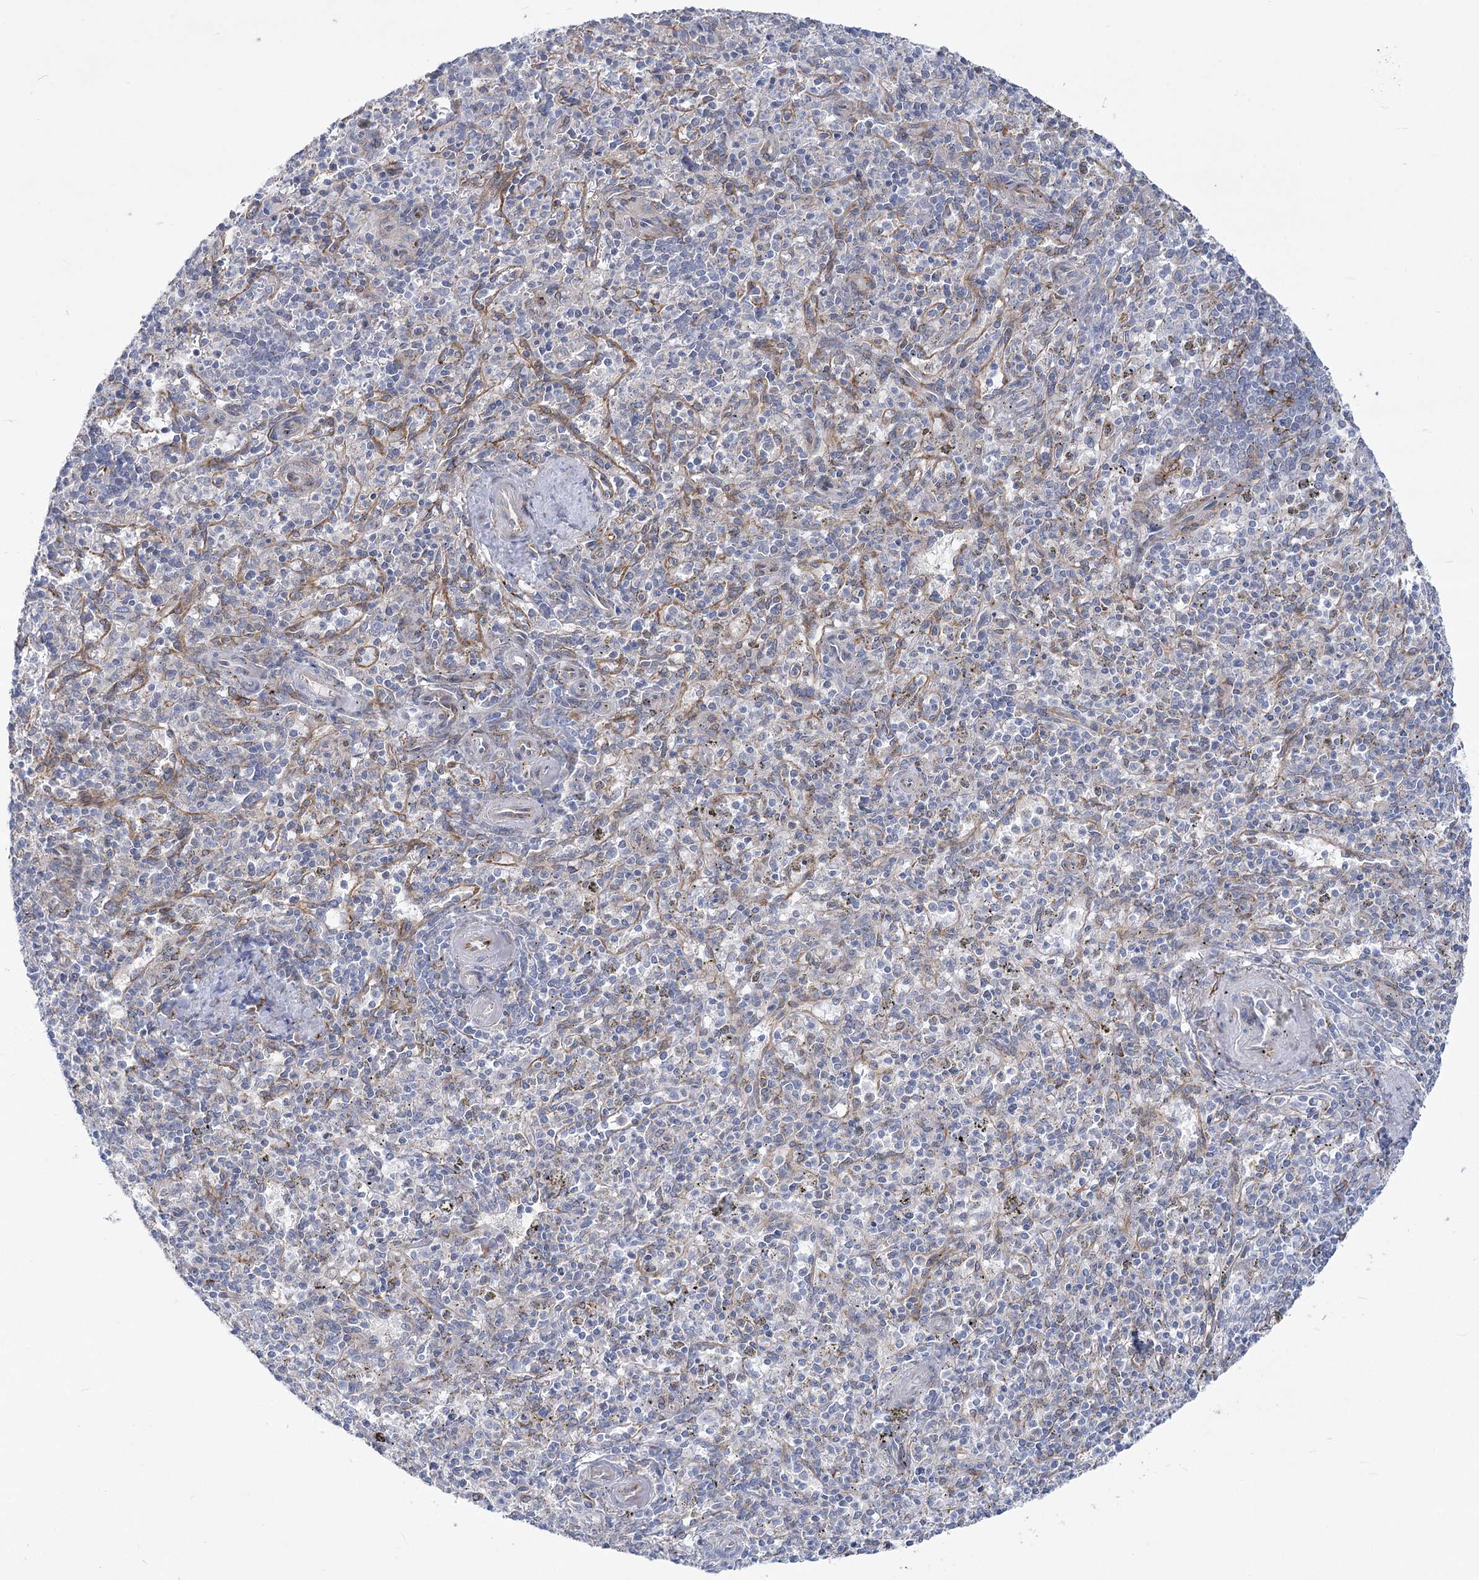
{"staining": {"intensity": "negative", "quantity": "none", "location": "none"}, "tissue": "spleen", "cell_type": "Cells in red pulp", "image_type": "normal", "snomed": [{"axis": "morphology", "description": "Normal tissue, NOS"}, {"axis": "topography", "description": "Spleen"}], "caption": "The histopathology image exhibits no significant expression in cells in red pulp of spleen.", "gene": "YTHDC2", "patient": {"sex": "male", "age": 72}}